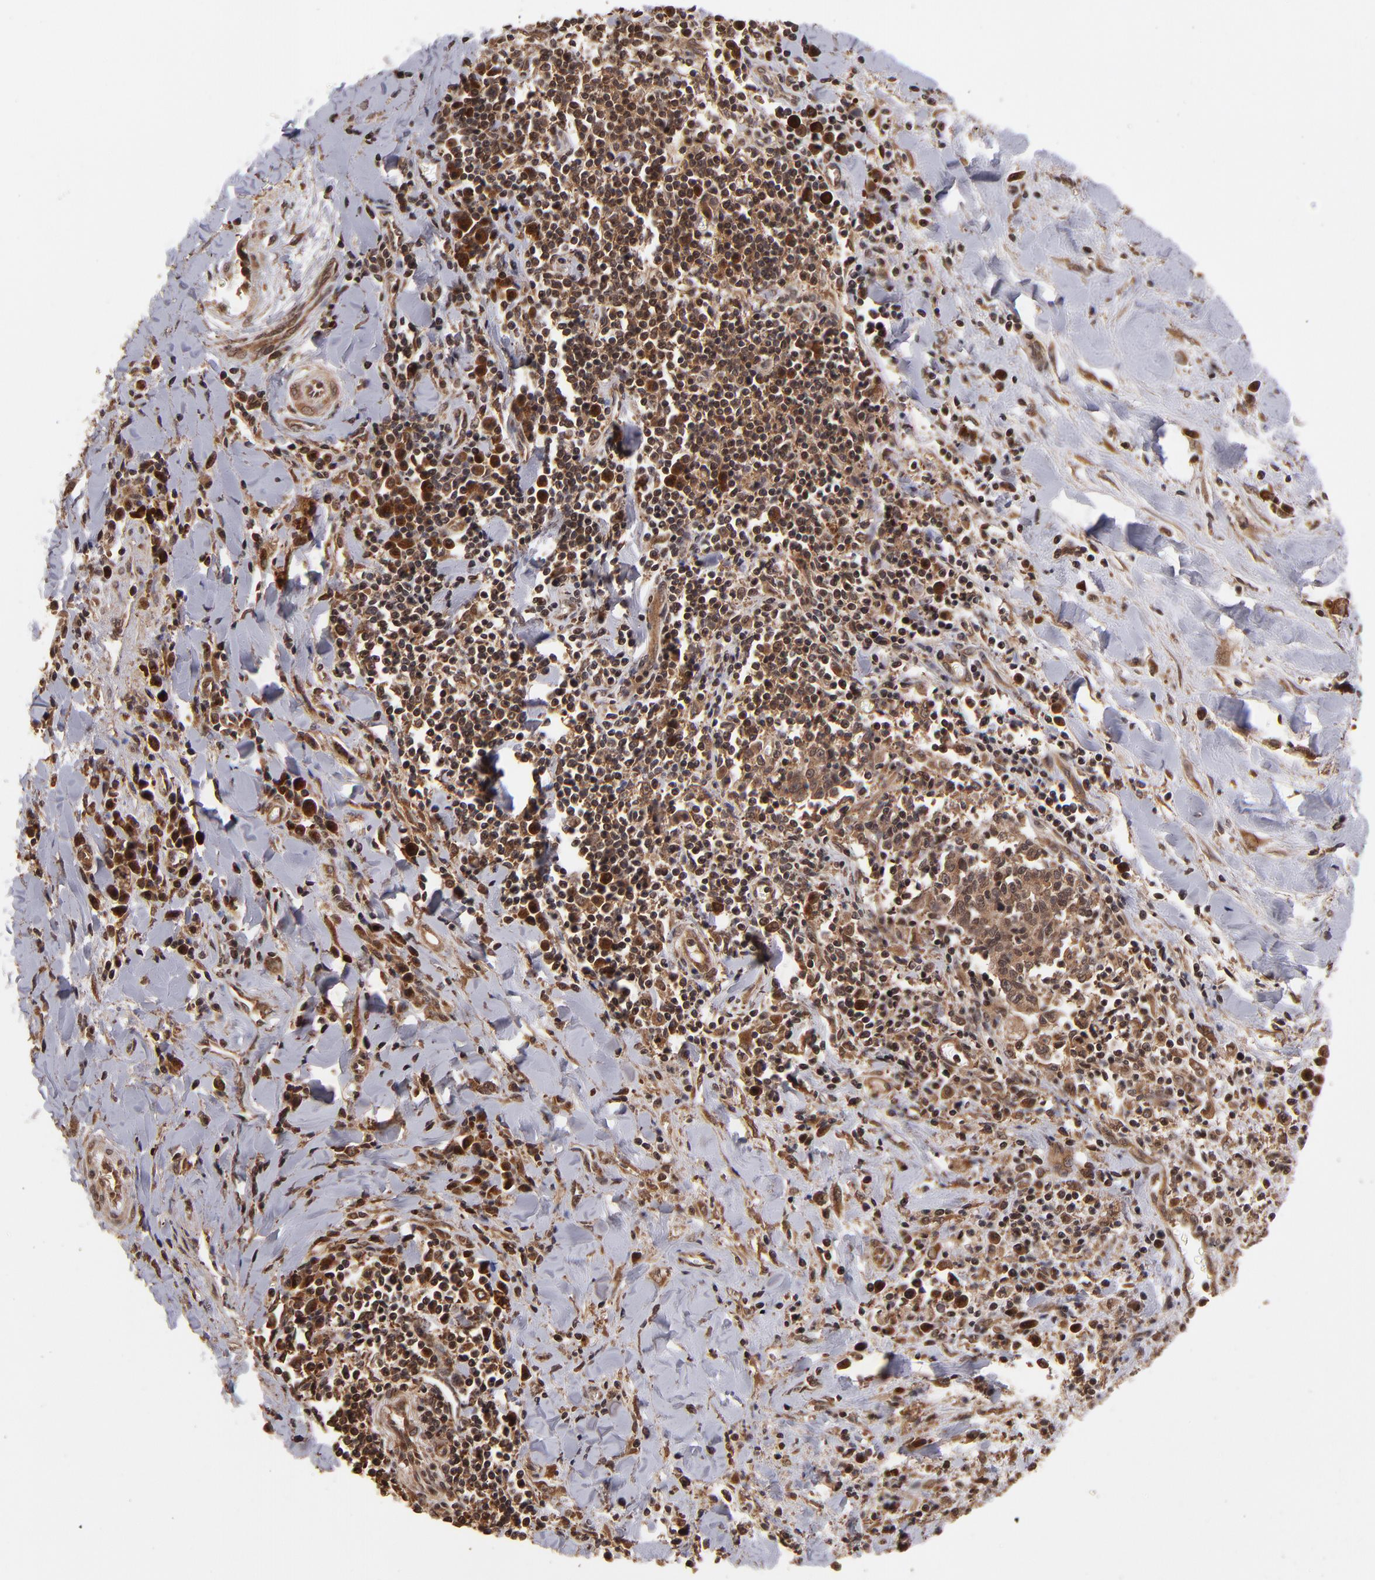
{"staining": {"intensity": "strong", "quantity": ">75%", "location": "cytoplasmic/membranous"}, "tissue": "liver cancer", "cell_type": "Tumor cells", "image_type": "cancer", "snomed": [{"axis": "morphology", "description": "Cholangiocarcinoma"}, {"axis": "topography", "description": "Liver"}], "caption": "A high-resolution image shows immunohistochemistry staining of liver cancer, which shows strong cytoplasmic/membranous expression in about >75% of tumor cells.", "gene": "NFE2L2", "patient": {"sex": "male", "age": 57}}